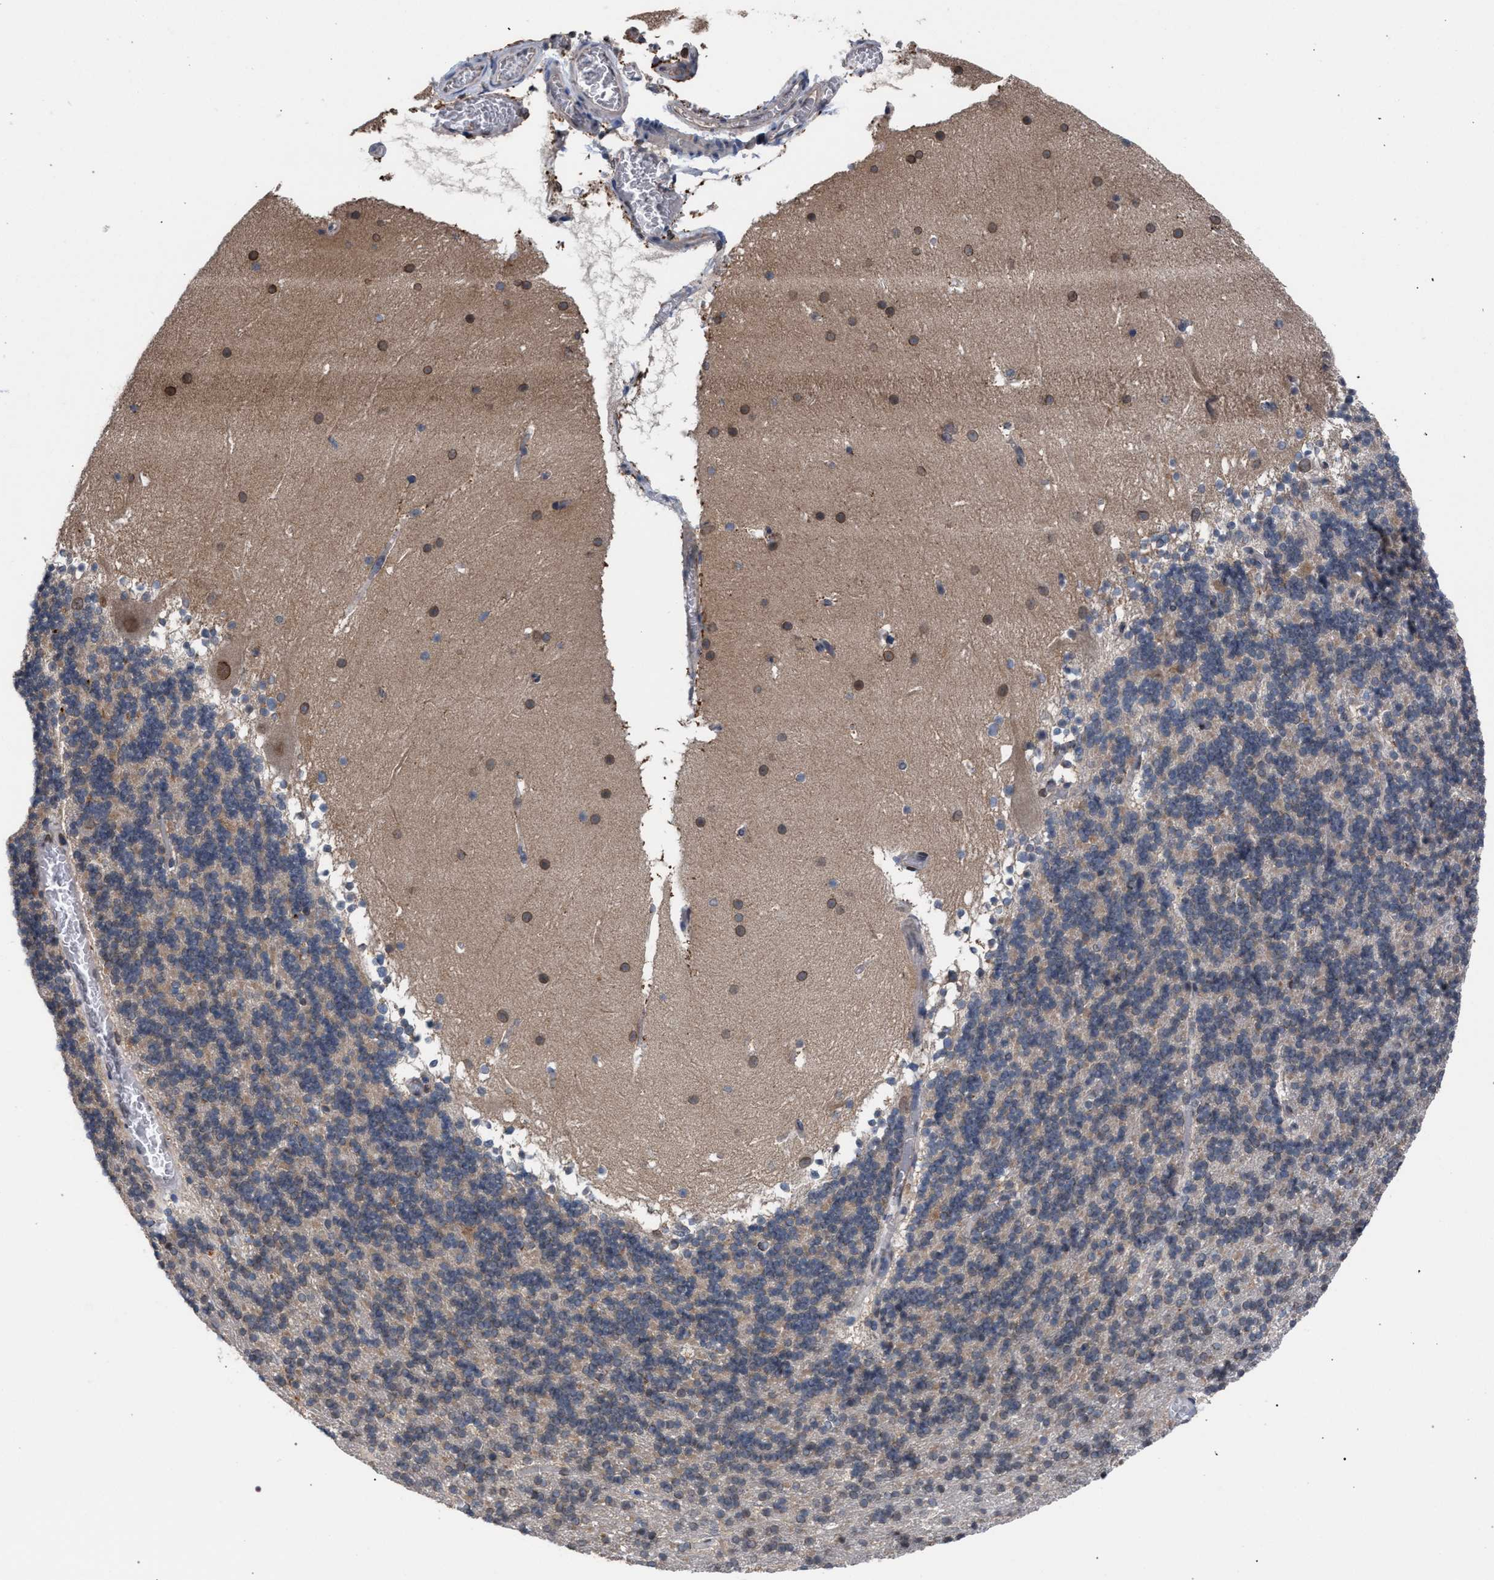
{"staining": {"intensity": "negative", "quantity": "none", "location": "none"}, "tissue": "cerebellum", "cell_type": "Cells in granular layer", "image_type": "normal", "snomed": [{"axis": "morphology", "description": "Normal tissue, NOS"}, {"axis": "topography", "description": "Cerebellum"}], "caption": "This is an immunohistochemistry micrograph of normal human cerebellum. There is no positivity in cells in granular layer.", "gene": "ARPC5L", "patient": {"sex": "male", "age": 45}}